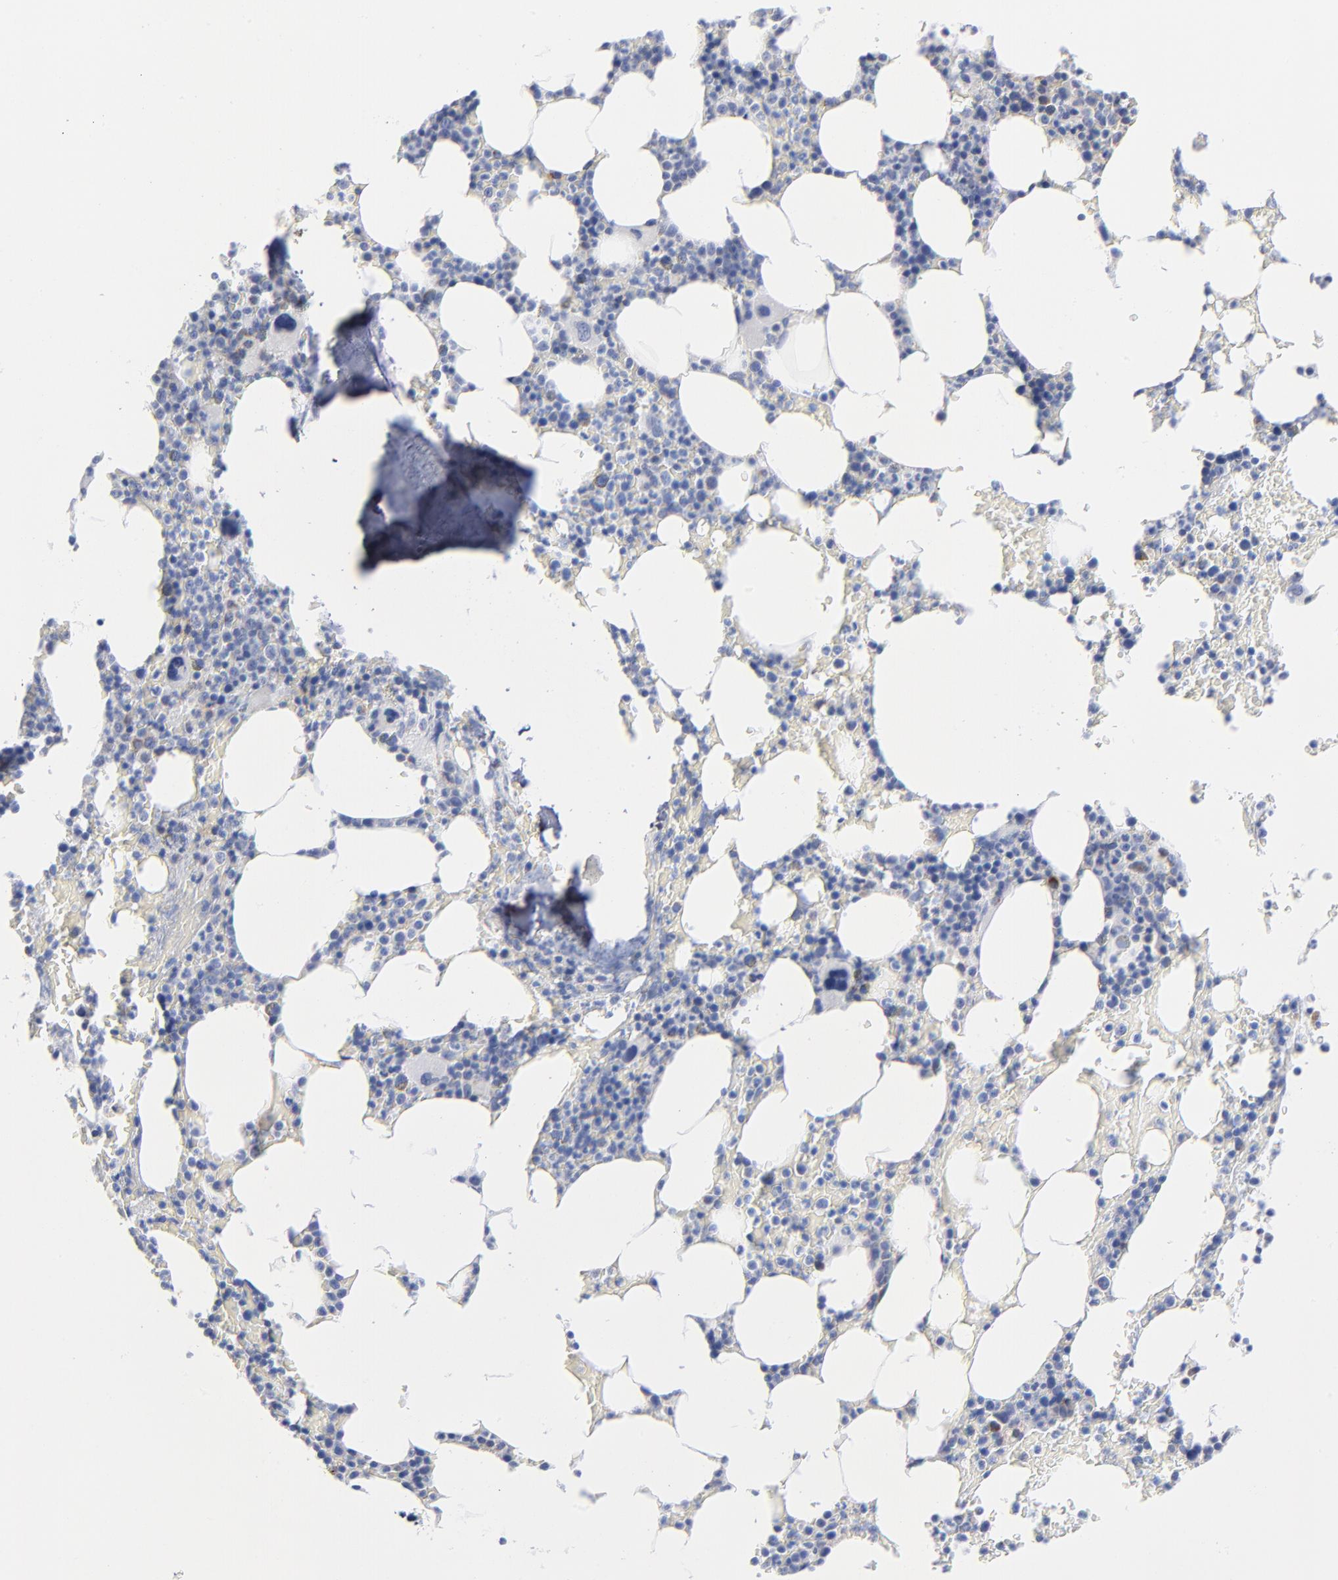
{"staining": {"intensity": "negative", "quantity": "none", "location": "none"}, "tissue": "bone marrow", "cell_type": "Hematopoietic cells", "image_type": "normal", "snomed": [{"axis": "morphology", "description": "Normal tissue, NOS"}, {"axis": "topography", "description": "Bone marrow"}], "caption": "Benign bone marrow was stained to show a protein in brown. There is no significant staining in hematopoietic cells. The staining is performed using DAB (3,3'-diaminobenzidine) brown chromogen with nuclei counter-stained in using hematoxylin.", "gene": "CHCHD10", "patient": {"sex": "female", "age": 66}}